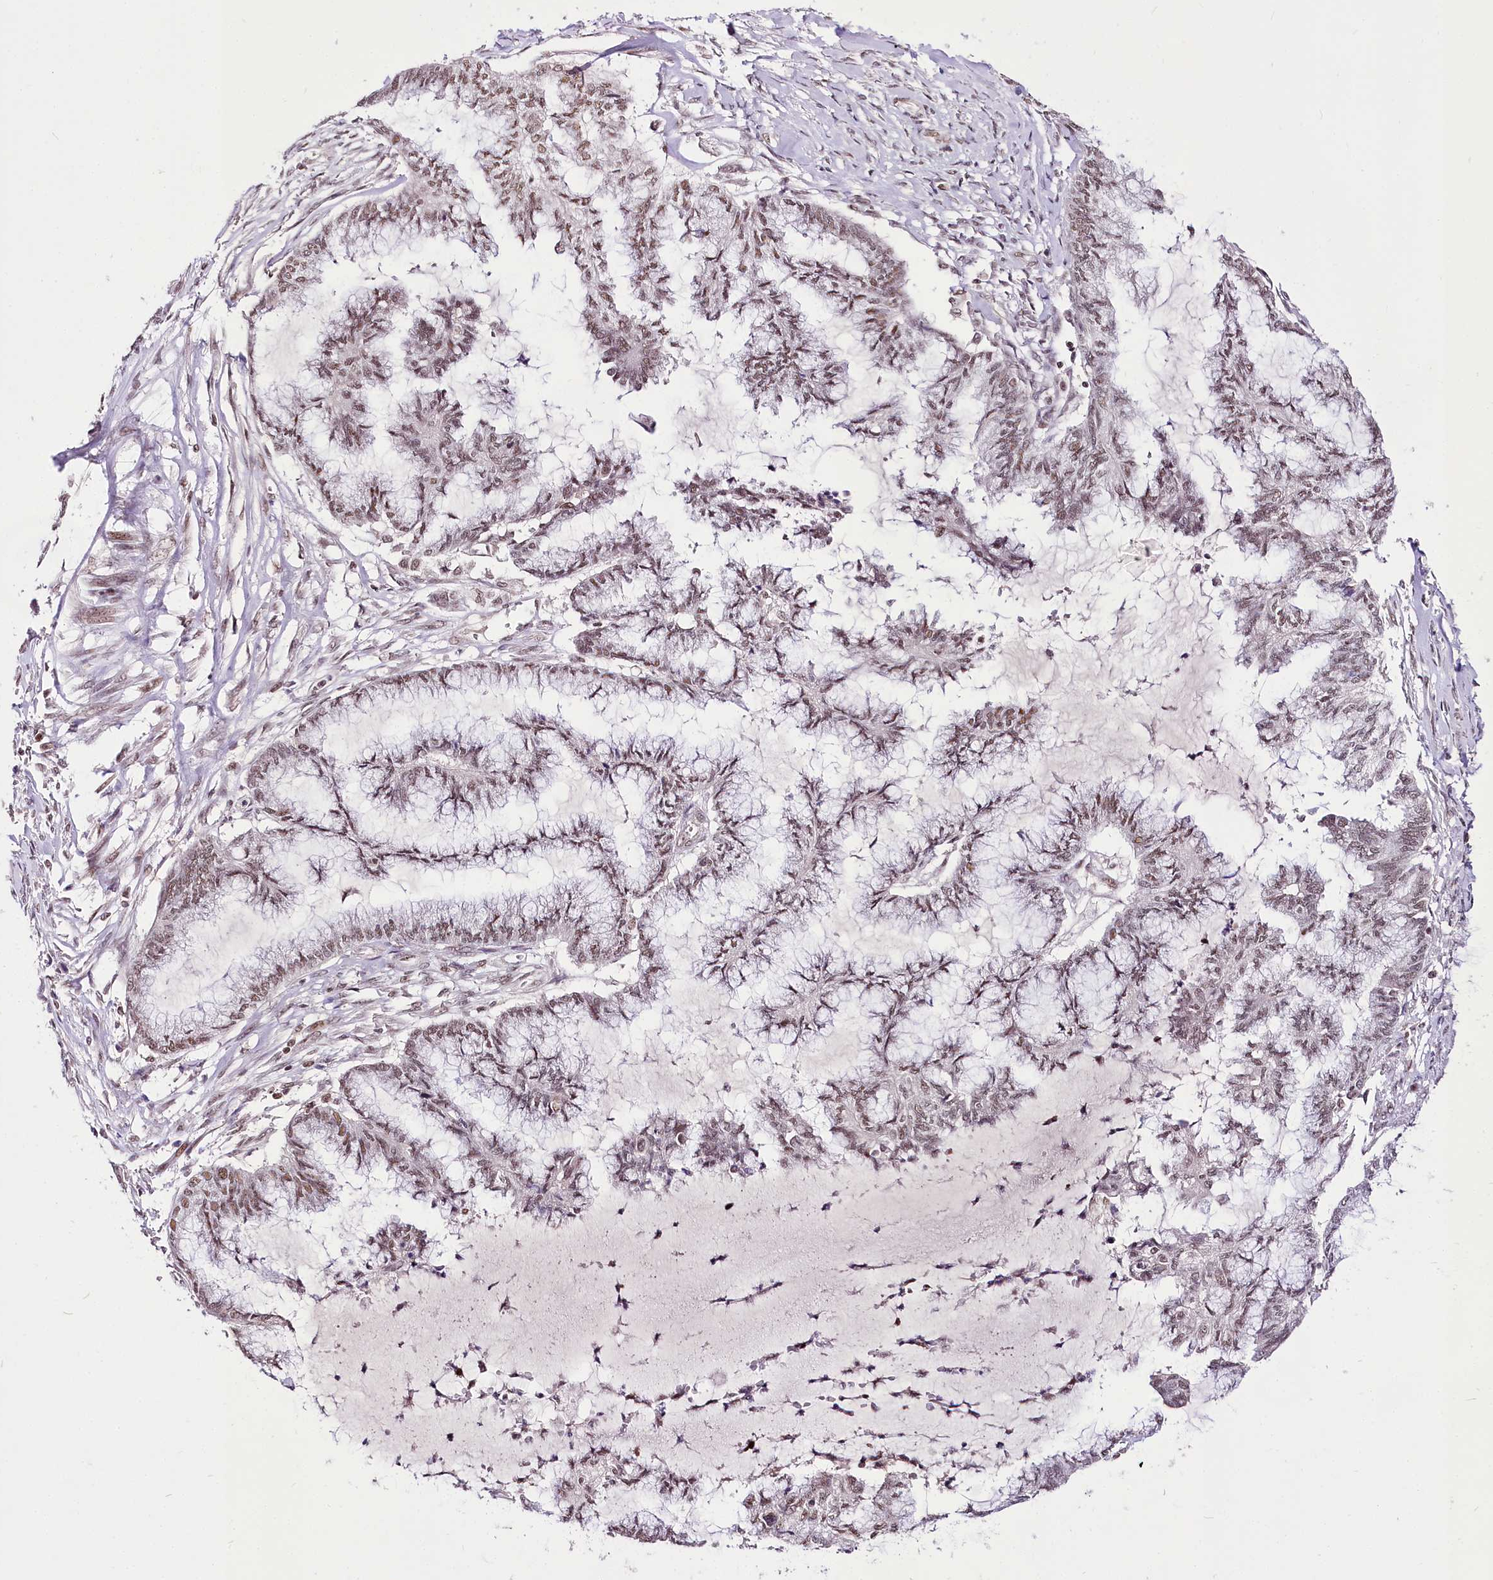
{"staining": {"intensity": "weak", "quantity": ">75%", "location": "nuclear"}, "tissue": "endometrial cancer", "cell_type": "Tumor cells", "image_type": "cancer", "snomed": [{"axis": "morphology", "description": "Adenocarcinoma, NOS"}, {"axis": "topography", "description": "Endometrium"}], "caption": "Endometrial adenocarcinoma was stained to show a protein in brown. There is low levels of weak nuclear positivity in about >75% of tumor cells.", "gene": "POLA2", "patient": {"sex": "female", "age": 86}}